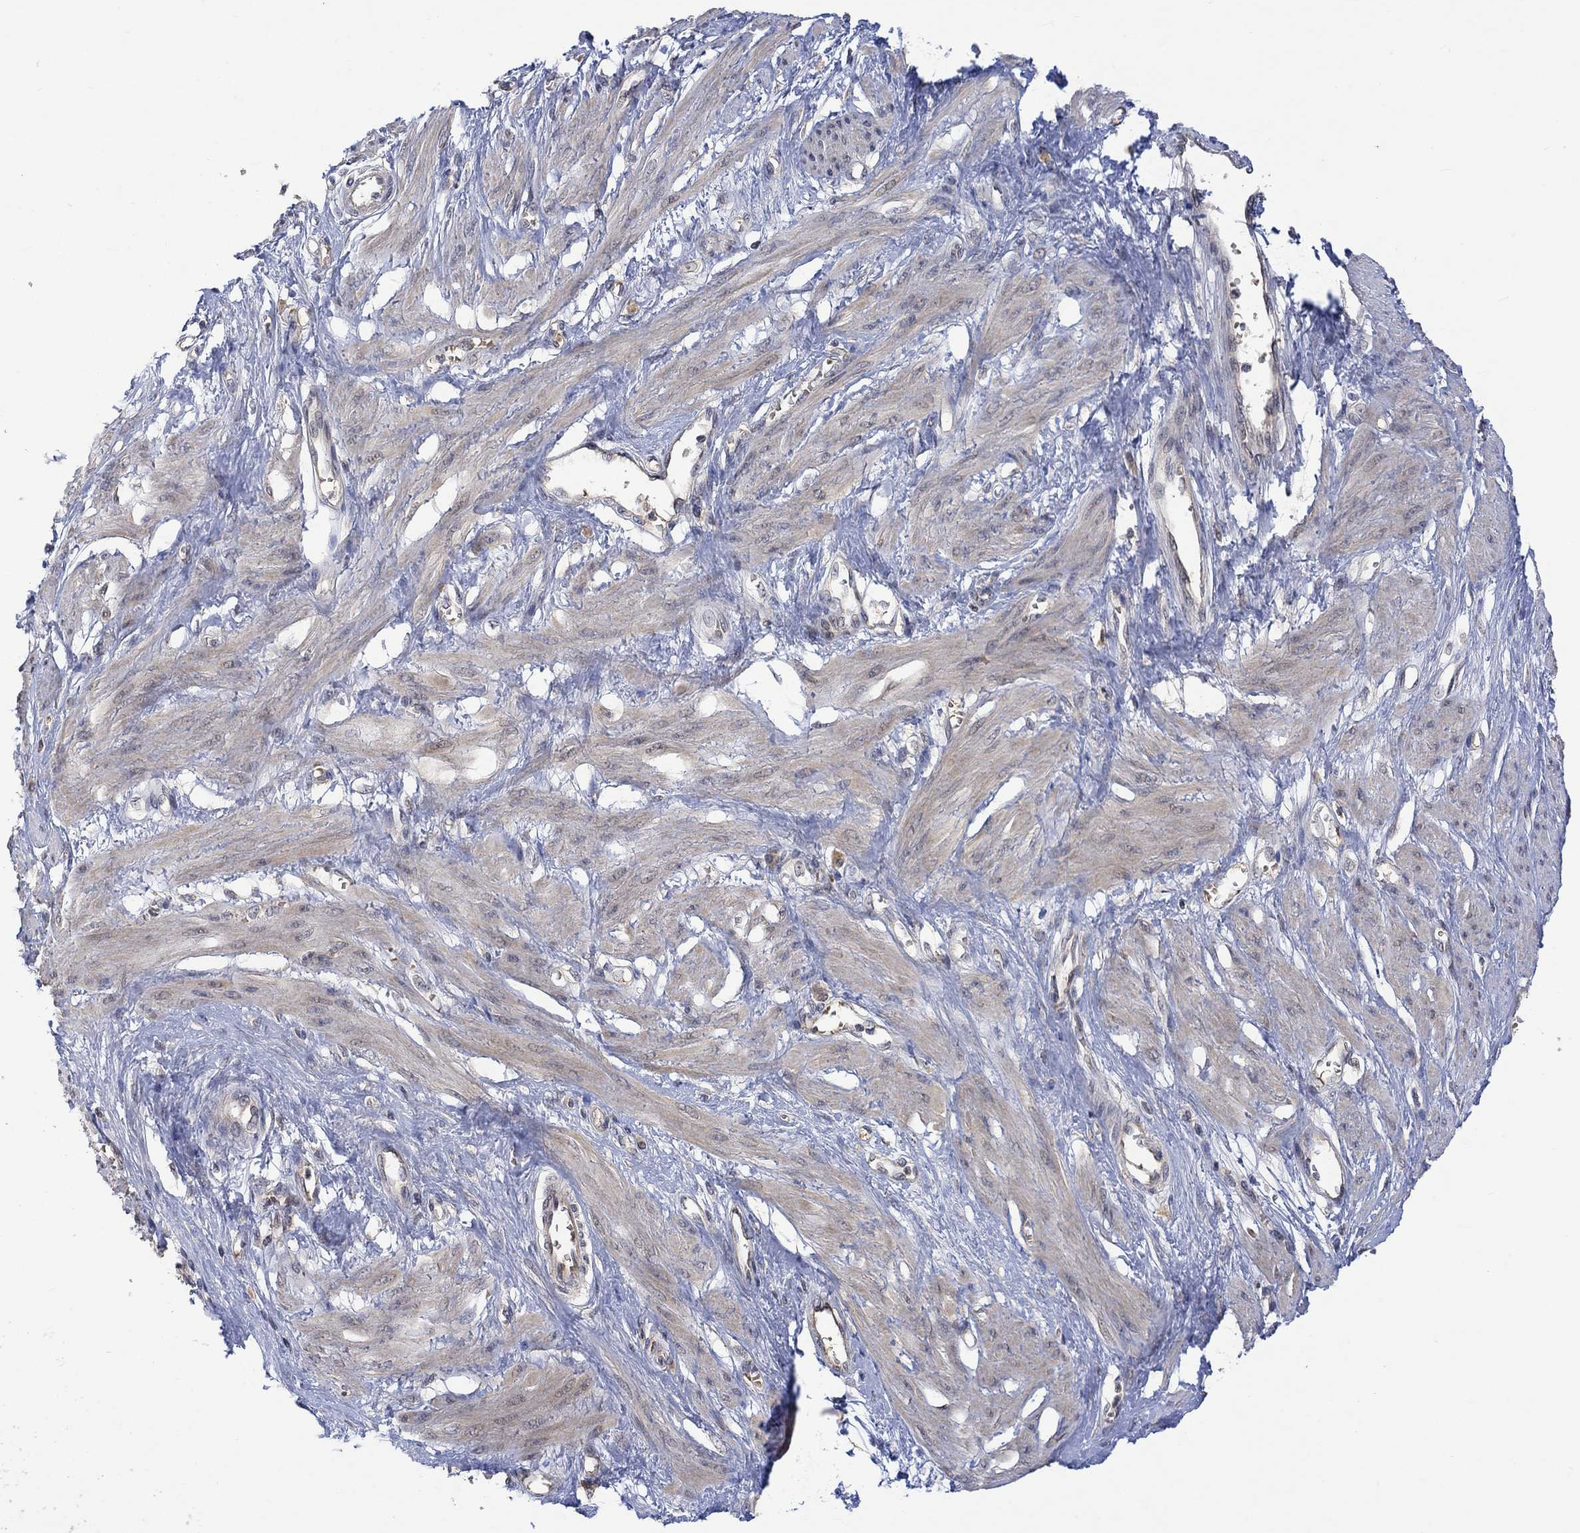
{"staining": {"intensity": "weak", "quantity": "25%-75%", "location": "cytoplasmic/membranous"}, "tissue": "smooth muscle", "cell_type": "Smooth muscle cells", "image_type": "normal", "snomed": [{"axis": "morphology", "description": "Normal tissue, NOS"}, {"axis": "topography", "description": "Smooth muscle"}, {"axis": "topography", "description": "Uterus"}], "caption": "The immunohistochemical stain highlights weak cytoplasmic/membranous positivity in smooth muscle cells of unremarkable smooth muscle. (IHC, brightfield microscopy, high magnification).", "gene": "GRIN2D", "patient": {"sex": "female", "age": 39}}